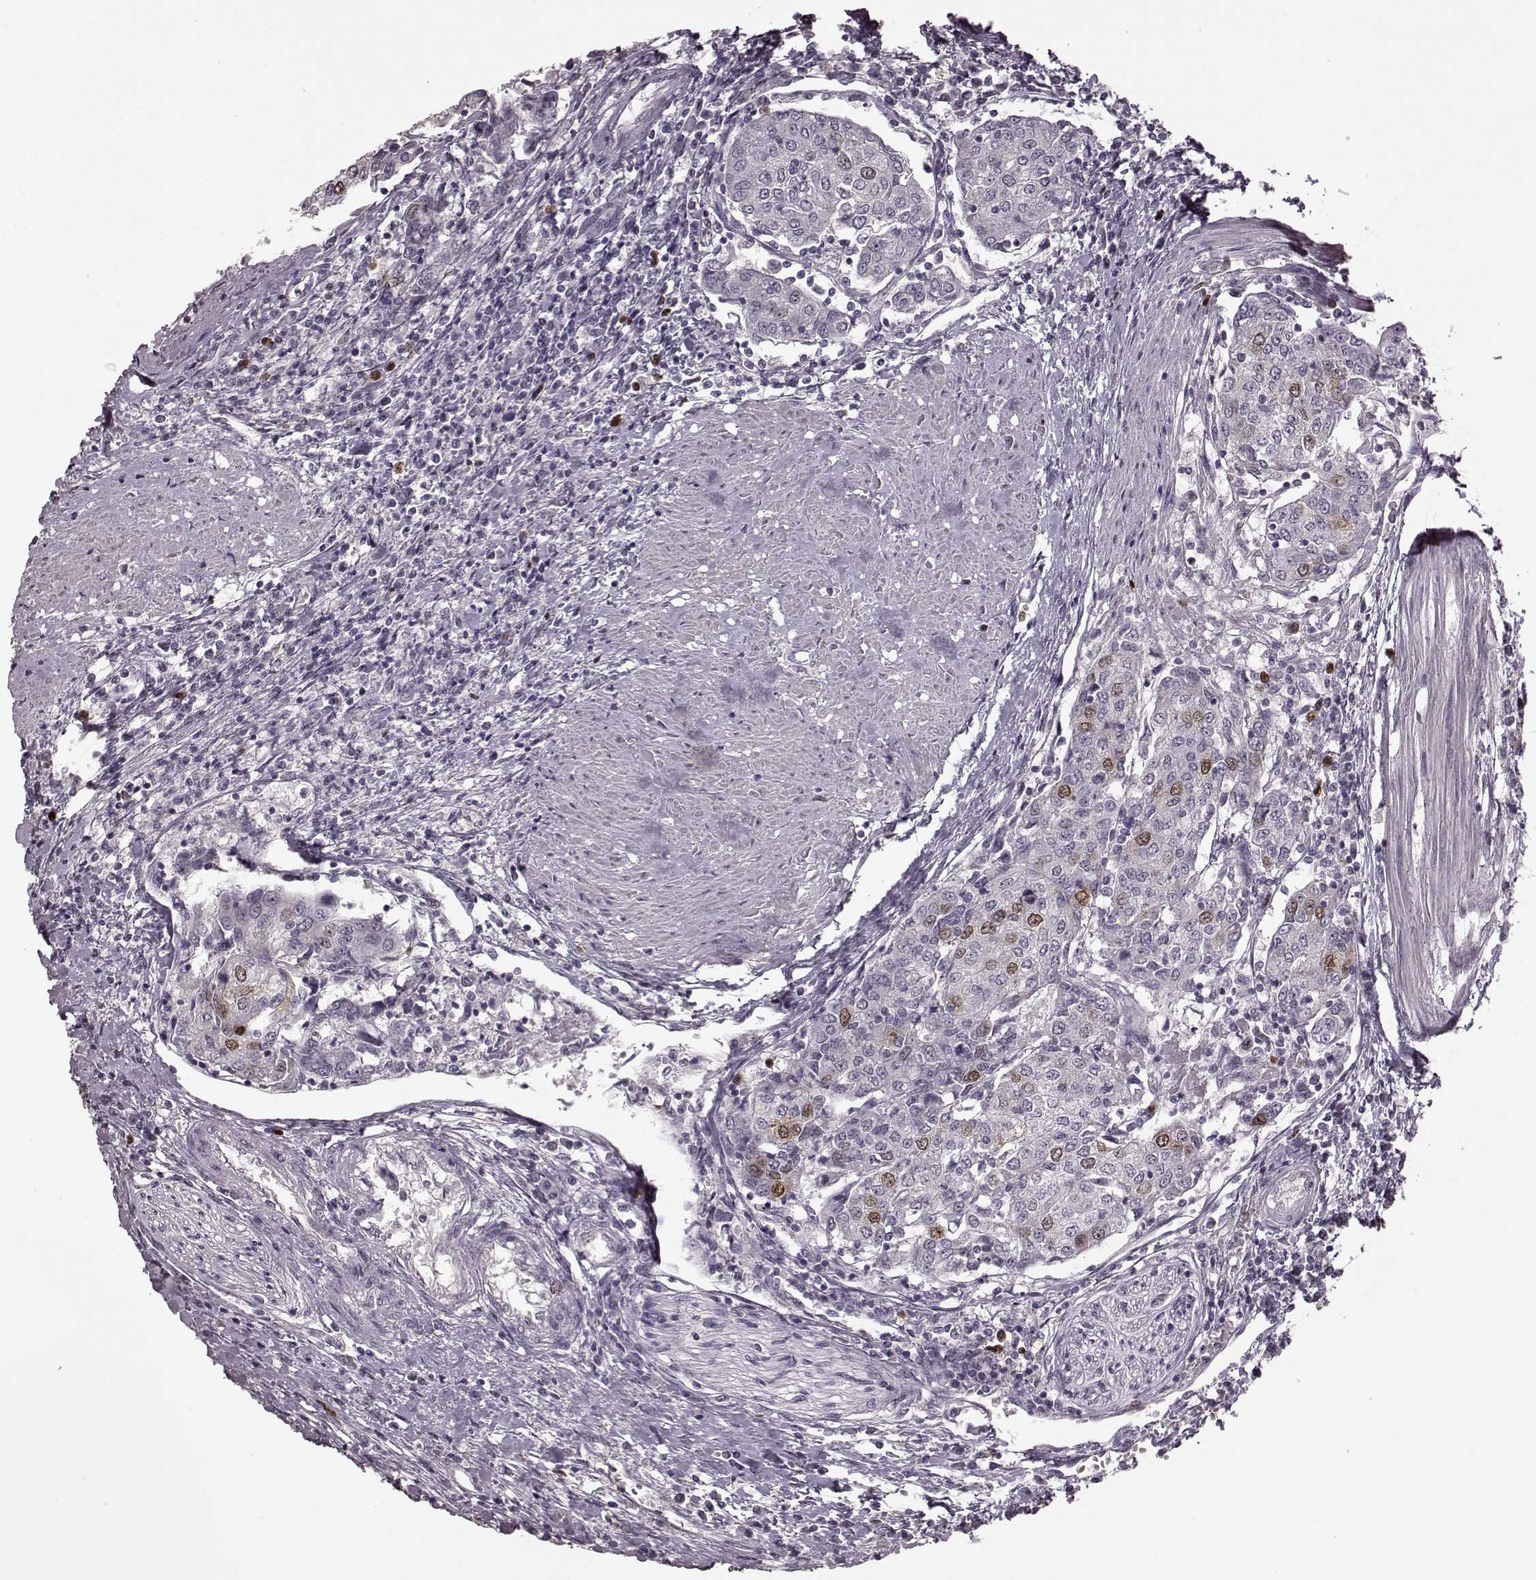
{"staining": {"intensity": "moderate", "quantity": "<25%", "location": "nuclear"}, "tissue": "urothelial cancer", "cell_type": "Tumor cells", "image_type": "cancer", "snomed": [{"axis": "morphology", "description": "Urothelial carcinoma, High grade"}, {"axis": "topography", "description": "Urinary bladder"}], "caption": "Moderate nuclear protein positivity is appreciated in approximately <25% of tumor cells in high-grade urothelial carcinoma.", "gene": "CCNA2", "patient": {"sex": "female", "age": 85}}